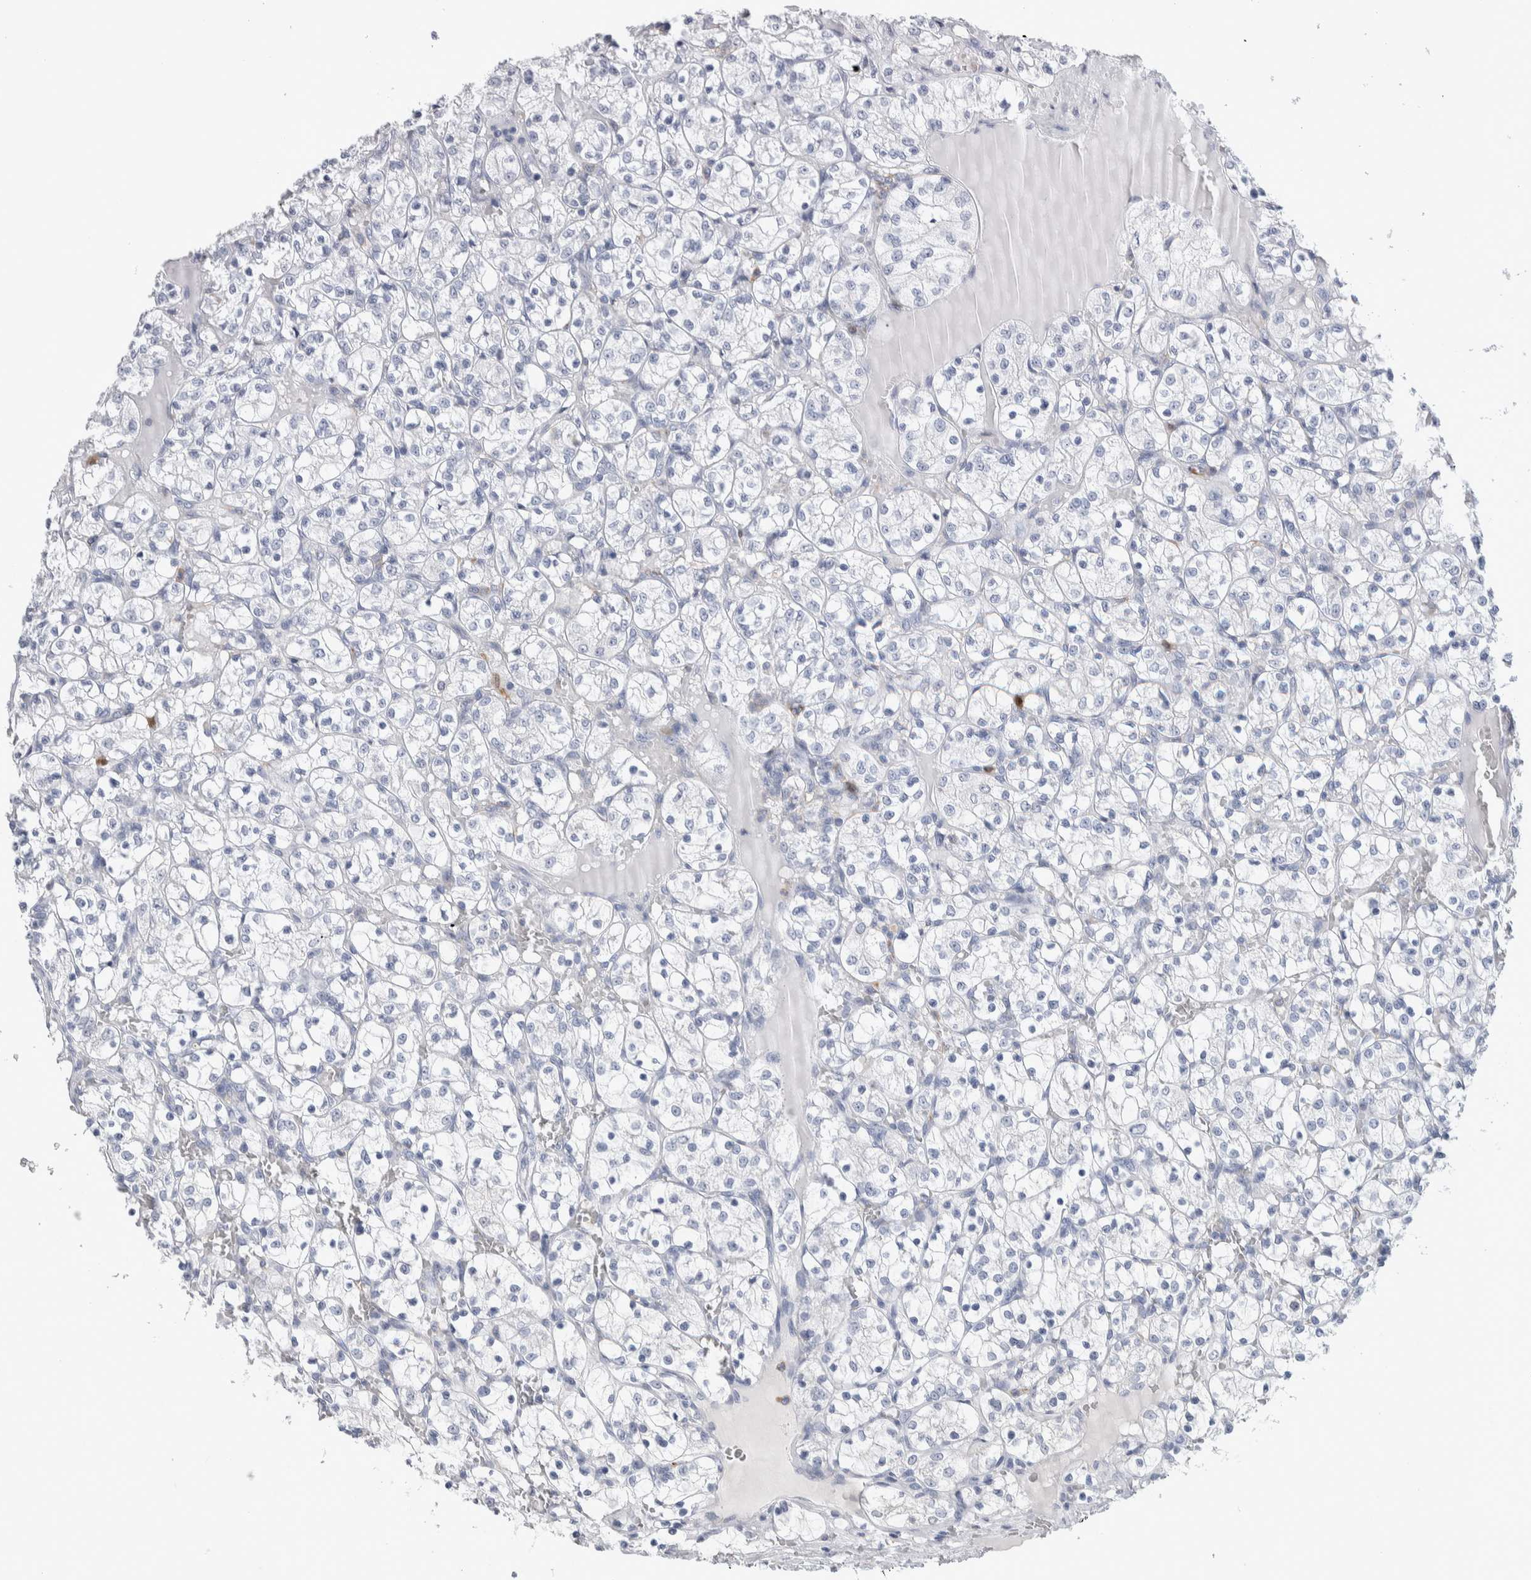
{"staining": {"intensity": "negative", "quantity": "none", "location": "none"}, "tissue": "renal cancer", "cell_type": "Tumor cells", "image_type": "cancer", "snomed": [{"axis": "morphology", "description": "Adenocarcinoma, NOS"}, {"axis": "topography", "description": "Kidney"}], "caption": "Protein analysis of renal cancer exhibits no significant expression in tumor cells. Brightfield microscopy of IHC stained with DAB (3,3'-diaminobenzidine) (brown) and hematoxylin (blue), captured at high magnification.", "gene": "LURAP1L", "patient": {"sex": "female", "age": 69}}